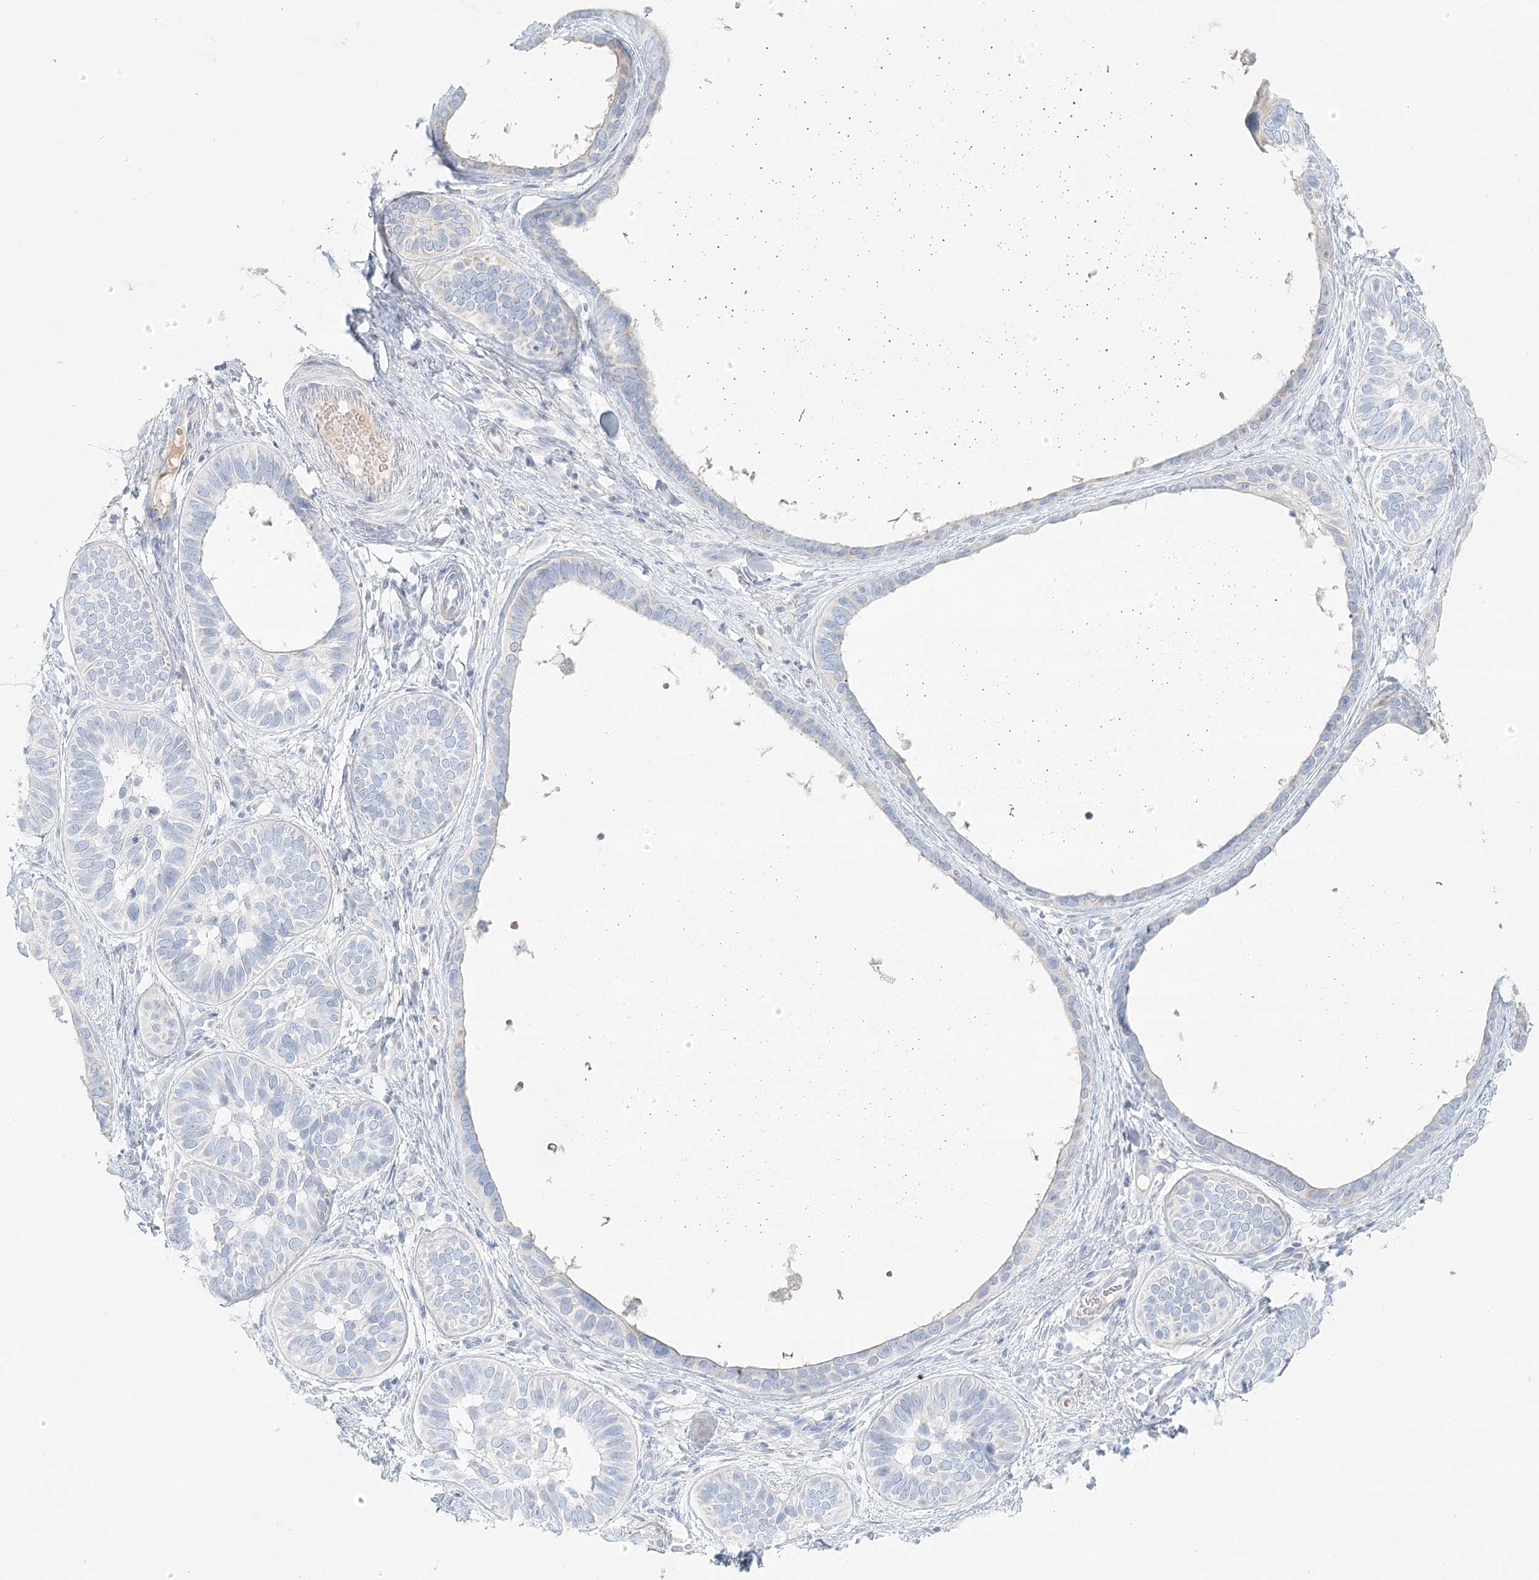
{"staining": {"intensity": "negative", "quantity": "none", "location": "none"}, "tissue": "skin cancer", "cell_type": "Tumor cells", "image_type": "cancer", "snomed": [{"axis": "morphology", "description": "Basal cell carcinoma"}, {"axis": "topography", "description": "Skin"}], "caption": "IHC of skin cancer (basal cell carcinoma) shows no staining in tumor cells. (IHC, brightfield microscopy, high magnification).", "gene": "DMGDH", "patient": {"sex": "male", "age": 62}}